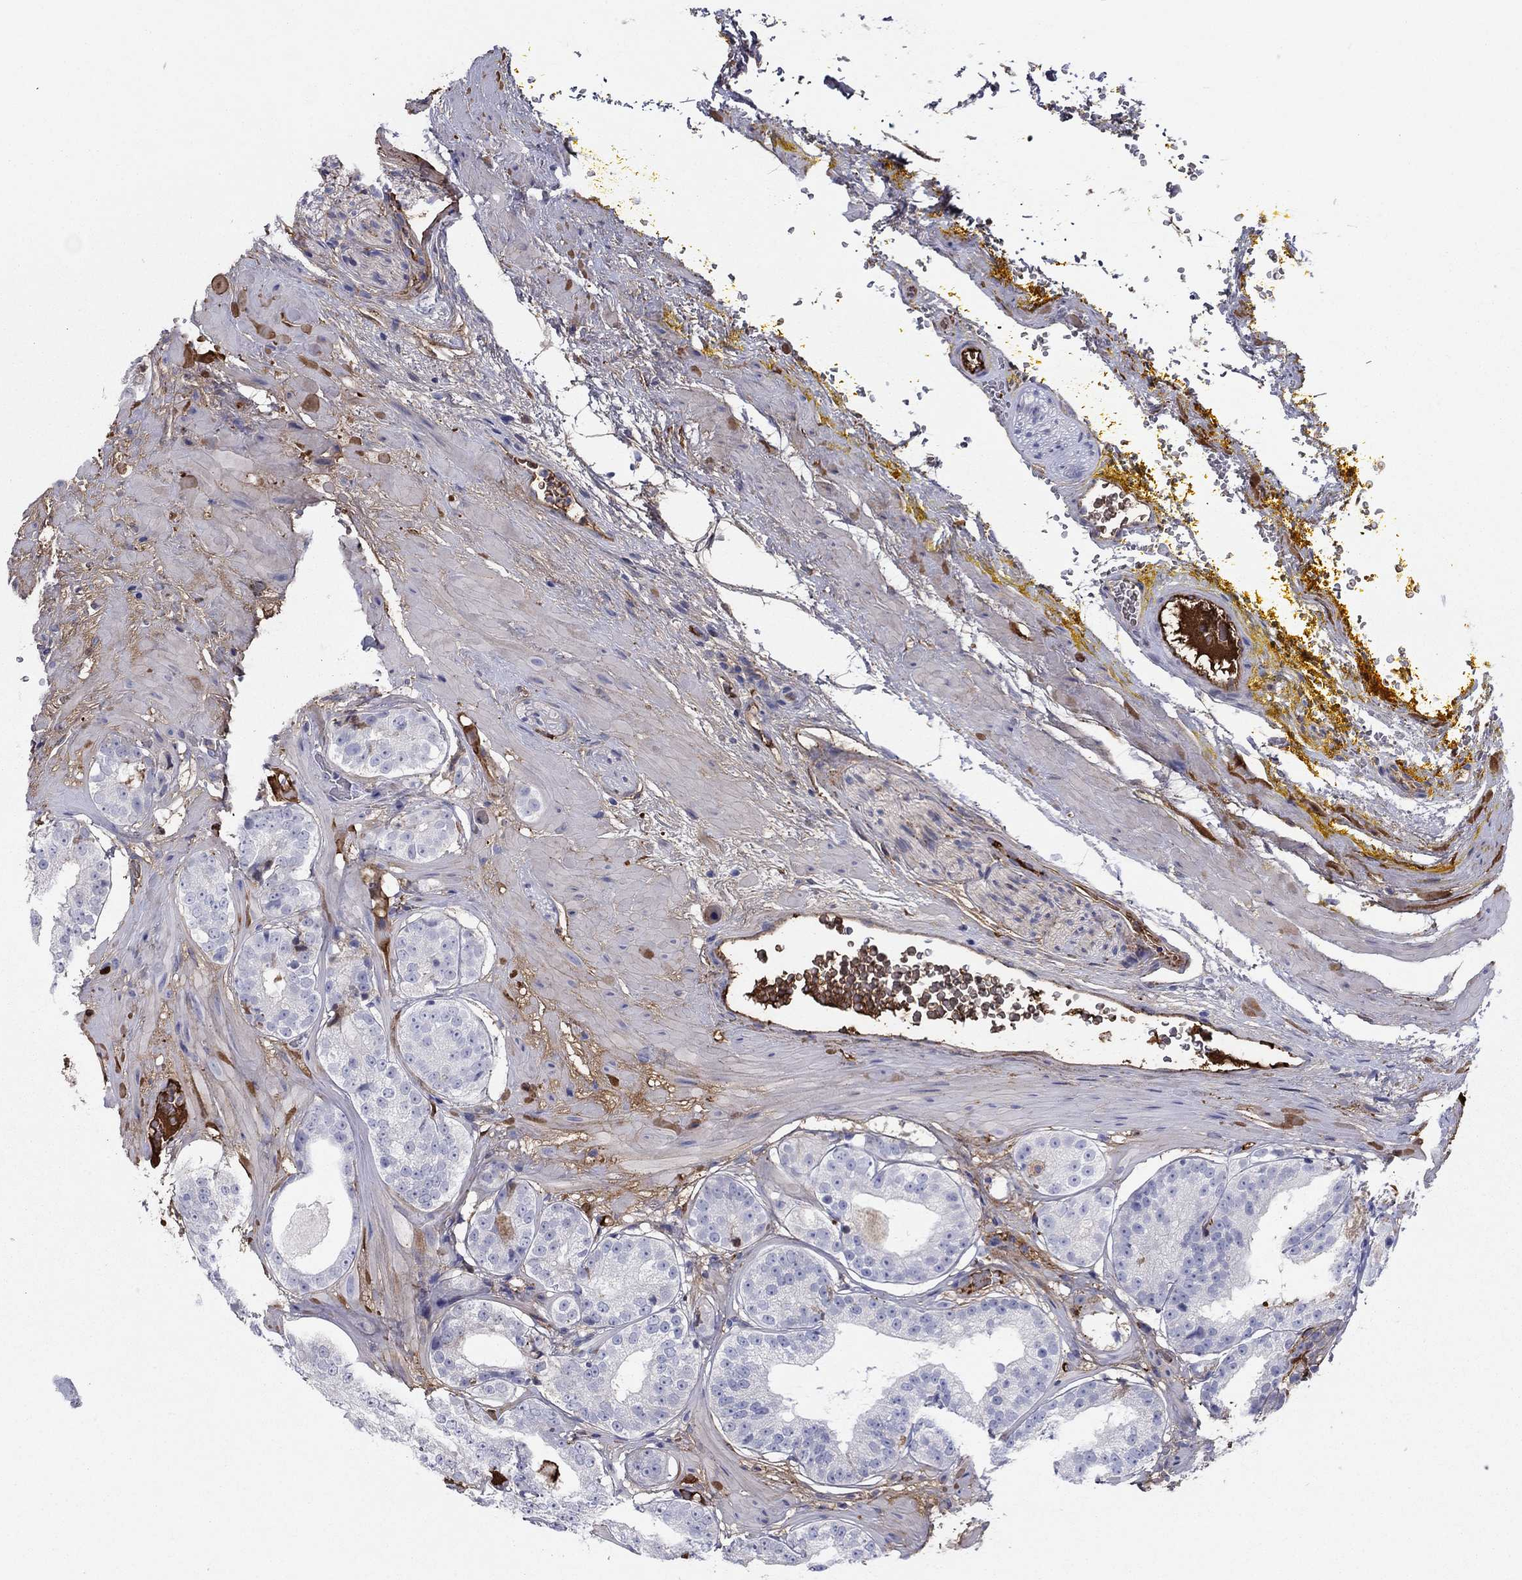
{"staining": {"intensity": "negative", "quantity": "none", "location": "none"}, "tissue": "prostate cancer", "cell_type": "Tumor cells", "image_type": "cancer", "snomed": [{"axis": "morphology", "description": "Adenocarcinoma, Low grade"}, {"axis": "topography", "description": "Prostate"}], "caption": "The IHC image has no significant expression in tumor cells of prostate adenocarcinoma (low-grade) tissue.", "gene": "HPX", "patient": {"sex": "male", "age": 60}}